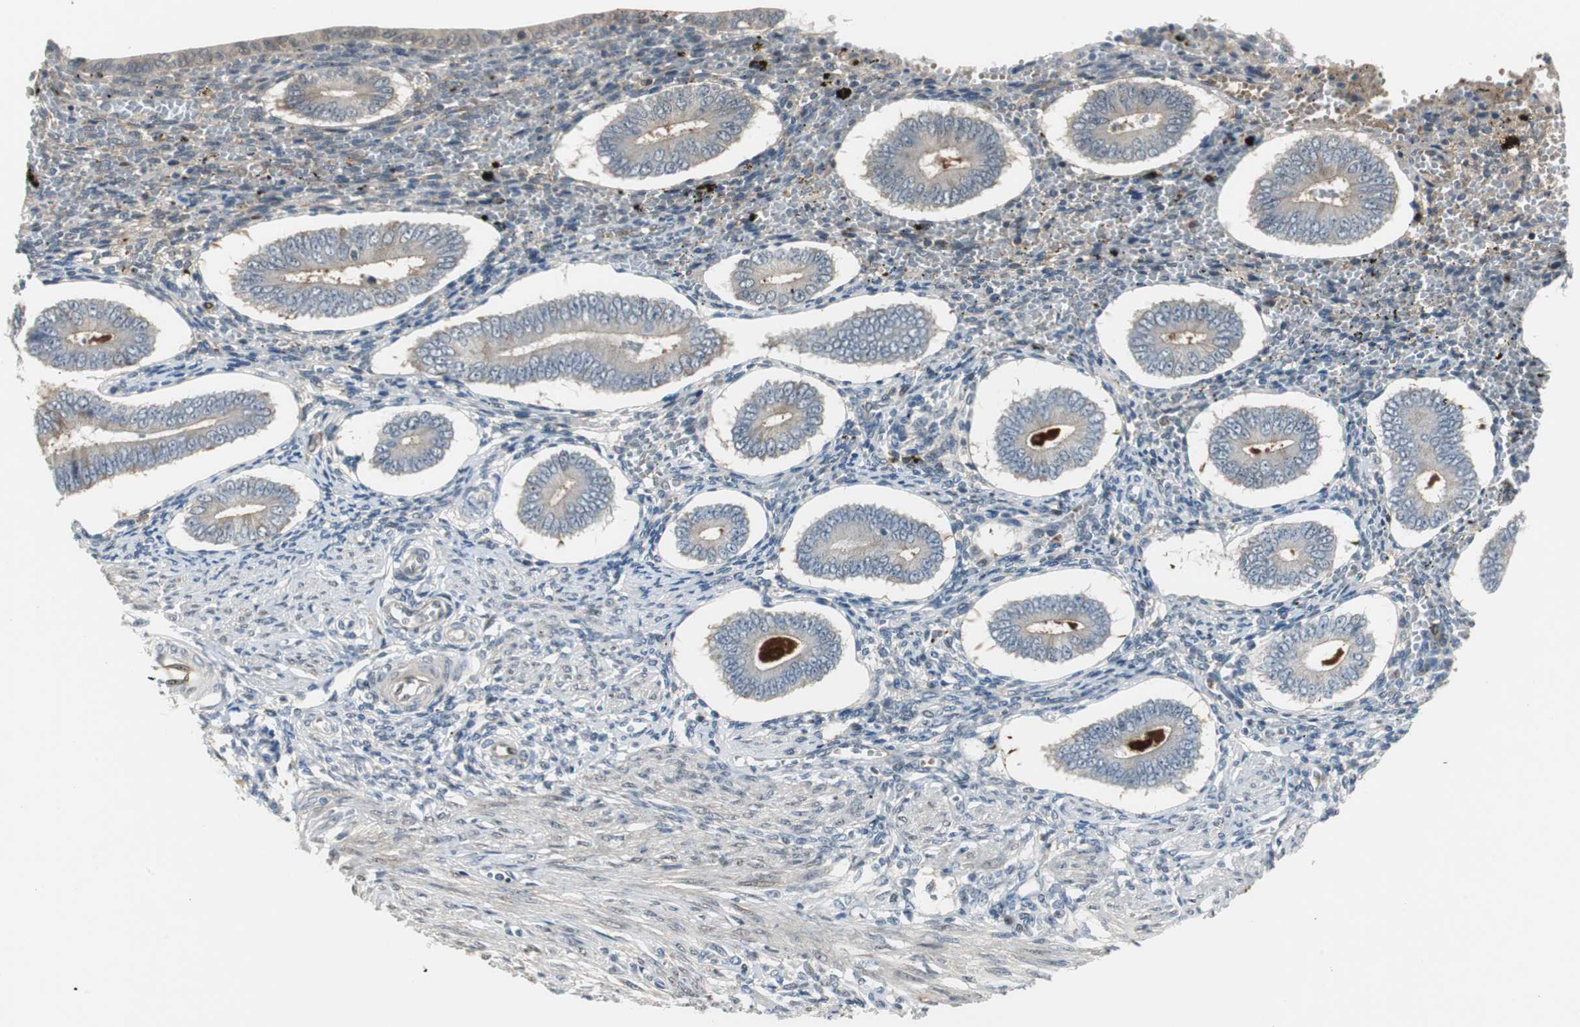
{"staining": {"intensity": "negative", "quantity": "none", "location": "none"}, "tissue": "endometrium", "cell_type": "Cells in endometrial stroma", "image_type": "normal", "snomed": [{"axis": "morphology", "description": "Normal tissue, NOS"}, {"axis": "topography", "description": "Endometrium"}], "caption": "This image is of benign endometrium stained with immunohistochemistry to label a protein in brown with the nuclei are counter-stained blue. There is no staining in cells in endometrial stroma.", "gene": "FHL2", "patient": {"sex": "female", "age": 42}}